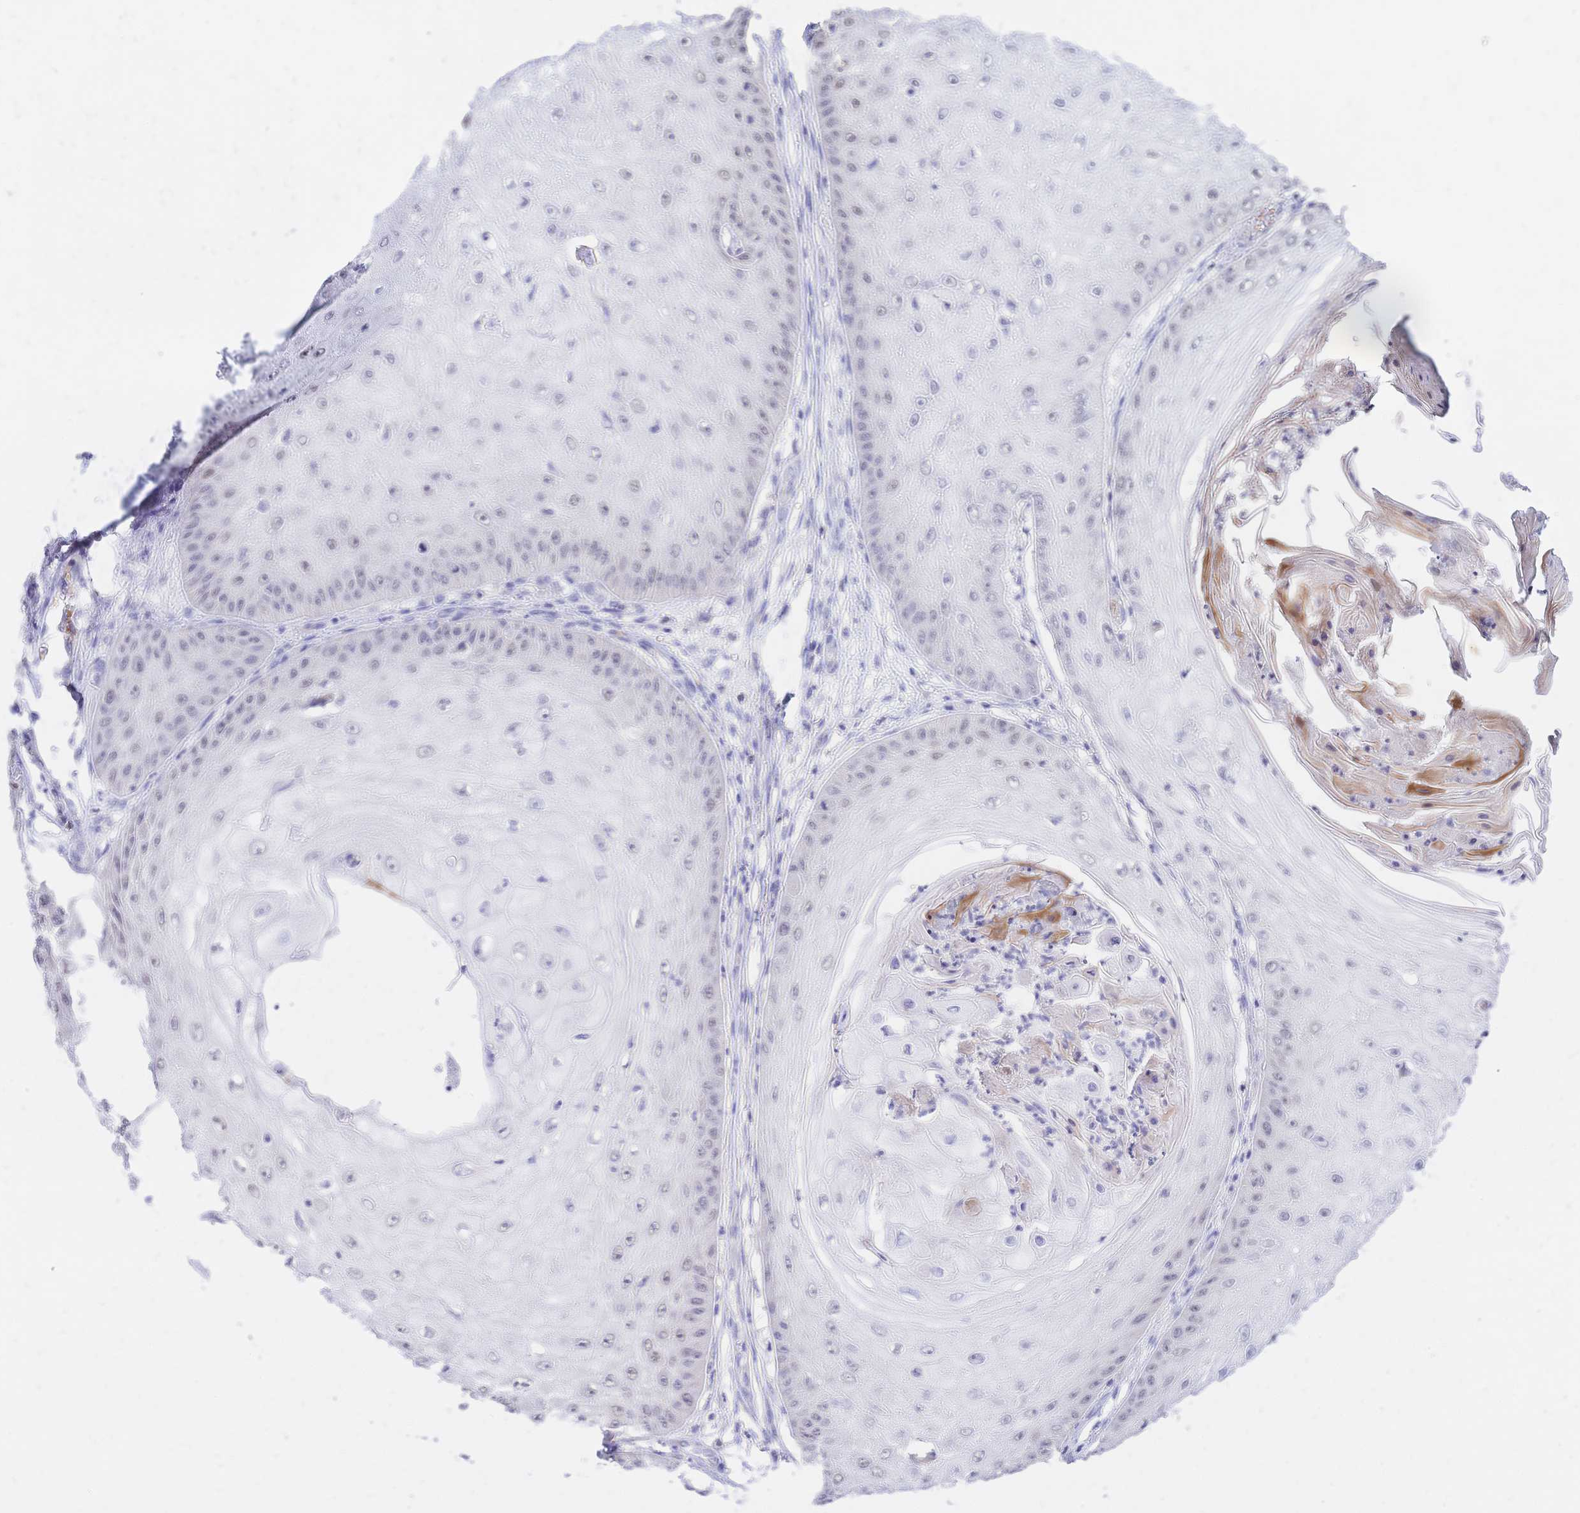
{"staining": {"intensity": "negative", "quantity": "none", "location": "none"}, "tissue": "skin cancer", "cell_type": "Tumor cells", "image_type": "cancer", "snomed": [{"axis": "morphology", "description": "Squamous cell carcinoma, NOS"}, {"axis": "topography", "description": "Skin"}], "caption": "Photomicrograph shows no significant protein positivity in tumor cells of skin cancer.", "gene": "CLEC18B", "patient": {"sex": "male", "age": 70}}